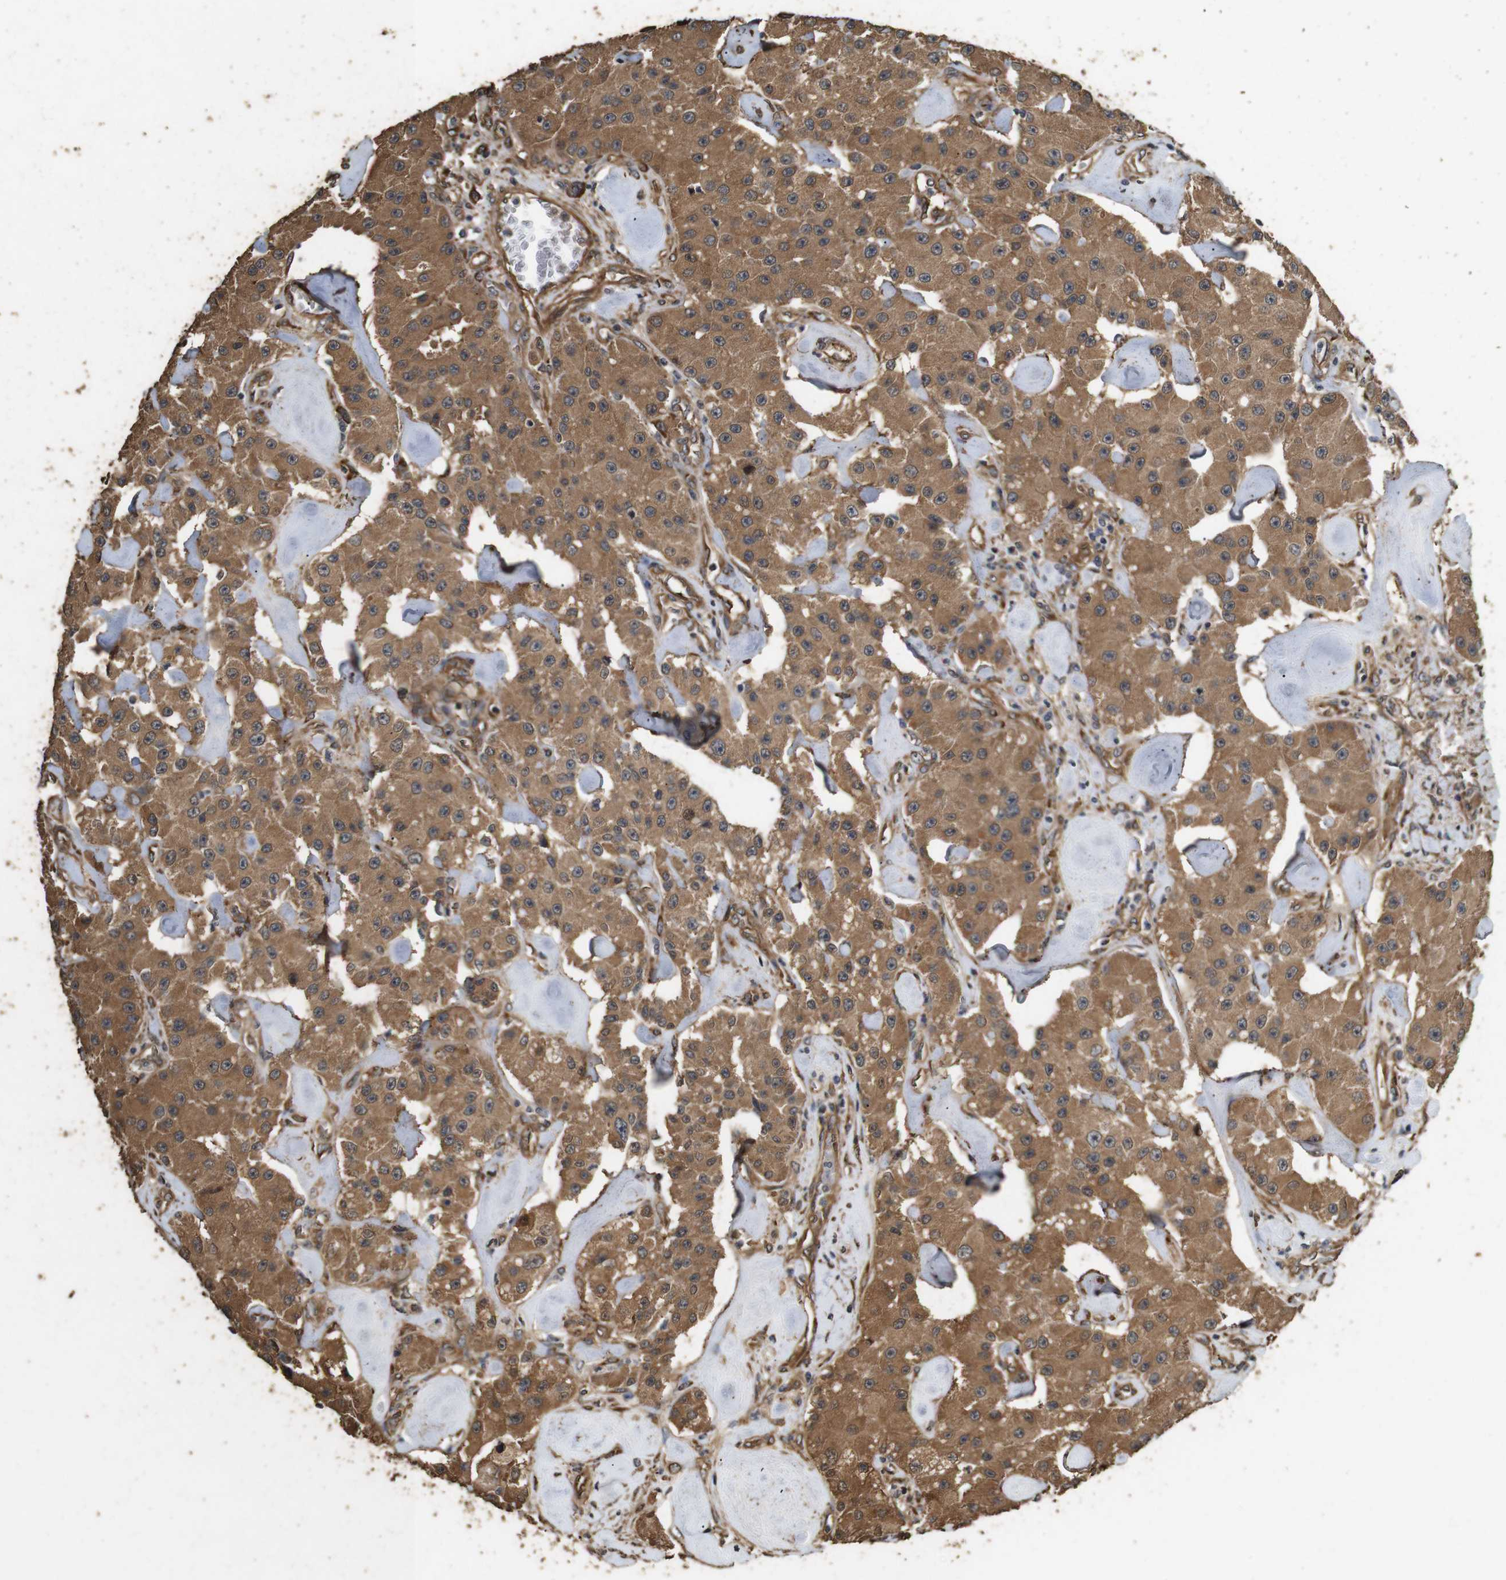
{"staining": {"intensity": "moderate", "quantity": ">75%", "location": "cytoplasmic/membranous"}, "tissue": "carcinoid", "cell_type": "Tumor cells", "image_type": "cancer", "snomed": [{"axis": "morphology", "description": "Carcinoid, malignant, NOS"}, {"axis": "topography", "description": "Pancreas"}], "caption": "Human carcinoid (malignant) stained with a protein marker displays moderate staining in tumor cells.", "gene": "CNPY4", "patient": {"sex": "male", "age": 41}}